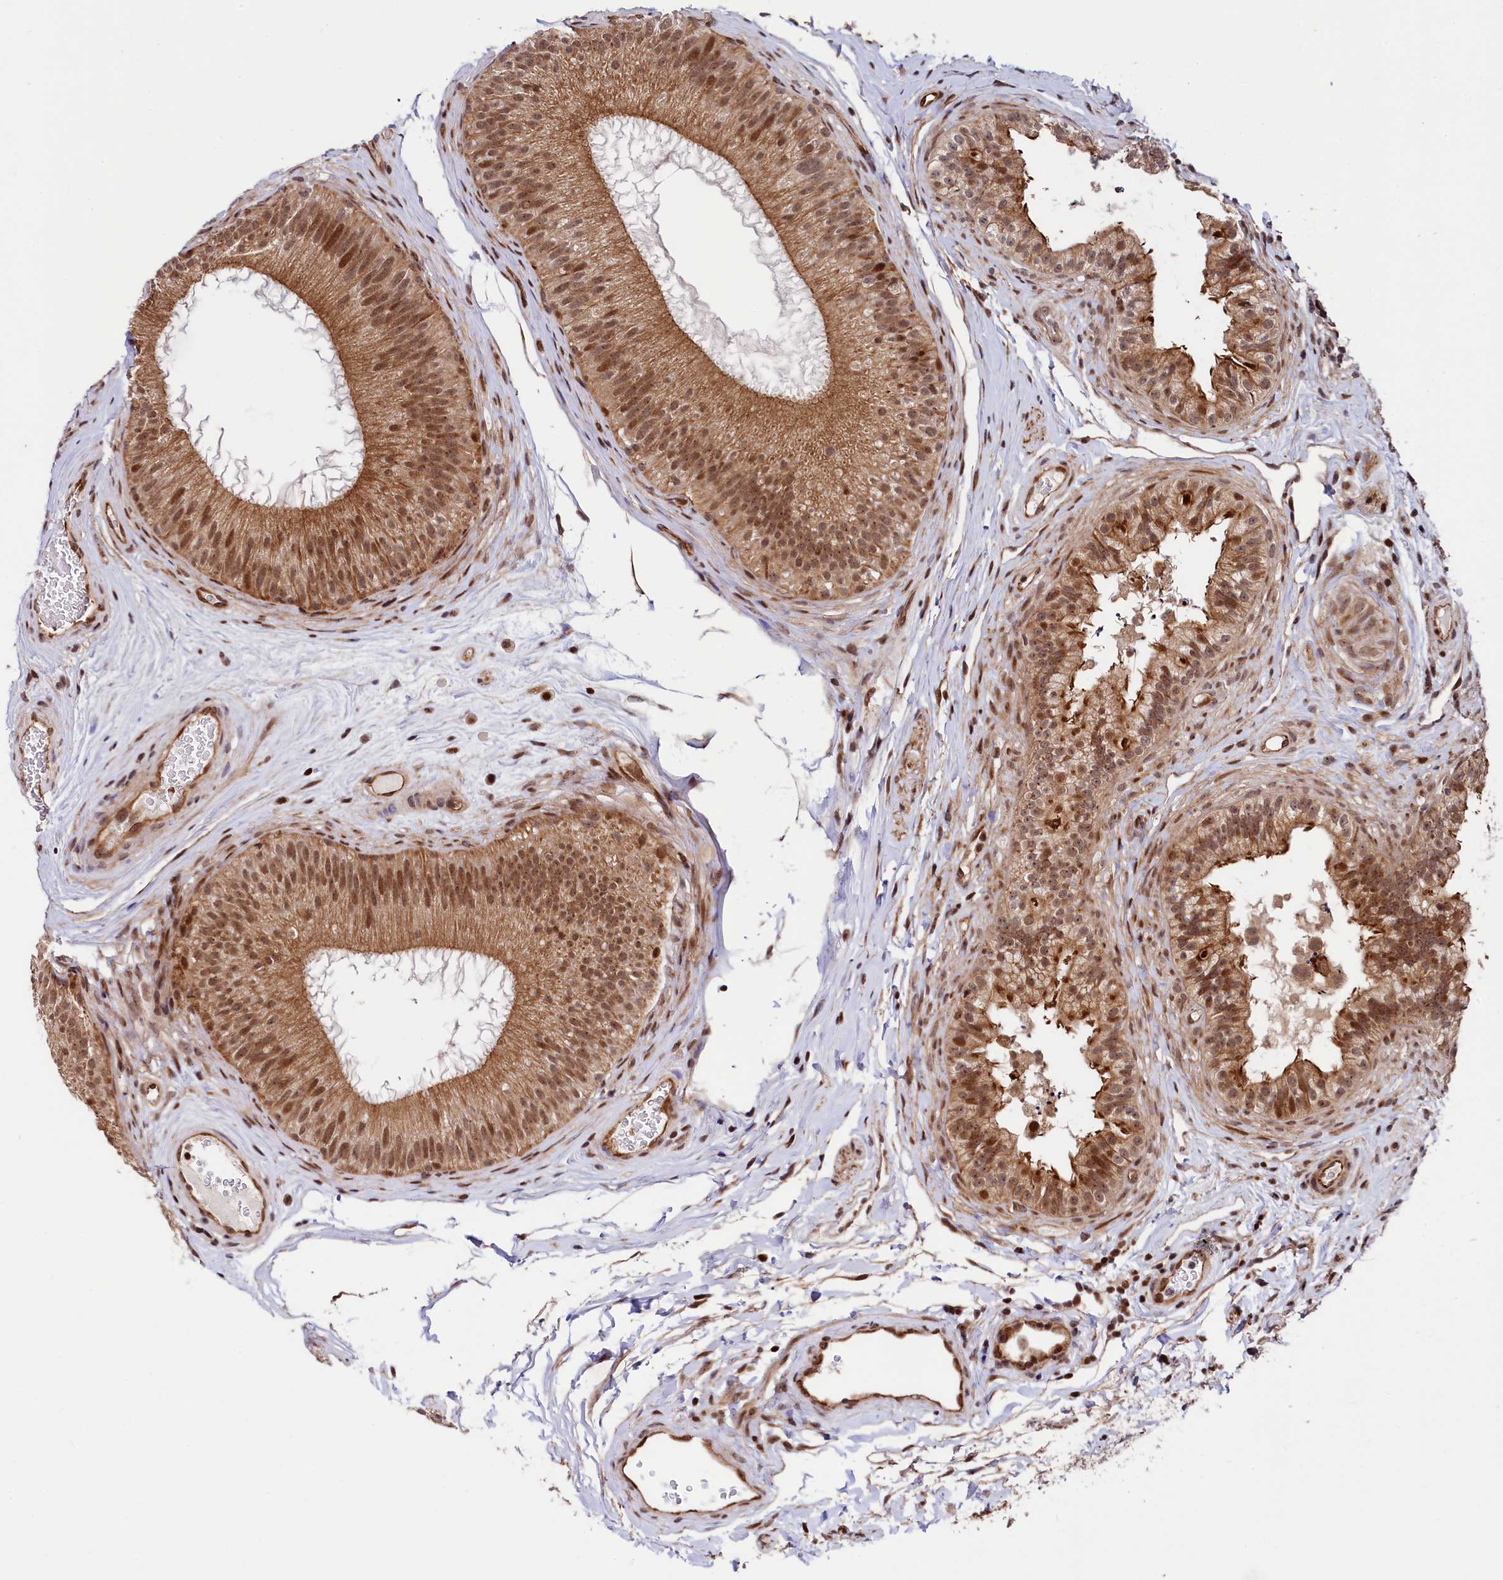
{"staining": {"intensity": "moderate", "quantity": ">75%", "location": "cytoplasmic/membranous,nuclear"}, "tissue": "epididymis", "cell_type": "Glandular cells", "image_type": "normal", "snomed": [{"axis": "morphology", "description": "Normal tissue, NOS"}, {"axis": "topography", "description": "Epididymis"}], "caption": "The image reveals staining of benign epididymis, revealing moderate cytoplasmic/membranous,nuclear protein expression (brown color) within glandular cells. (DAB = brown stain, brightfield microscopy at high magnification).", "gene": "LEO1", "patient": {"sex": "male", "age": 45}}